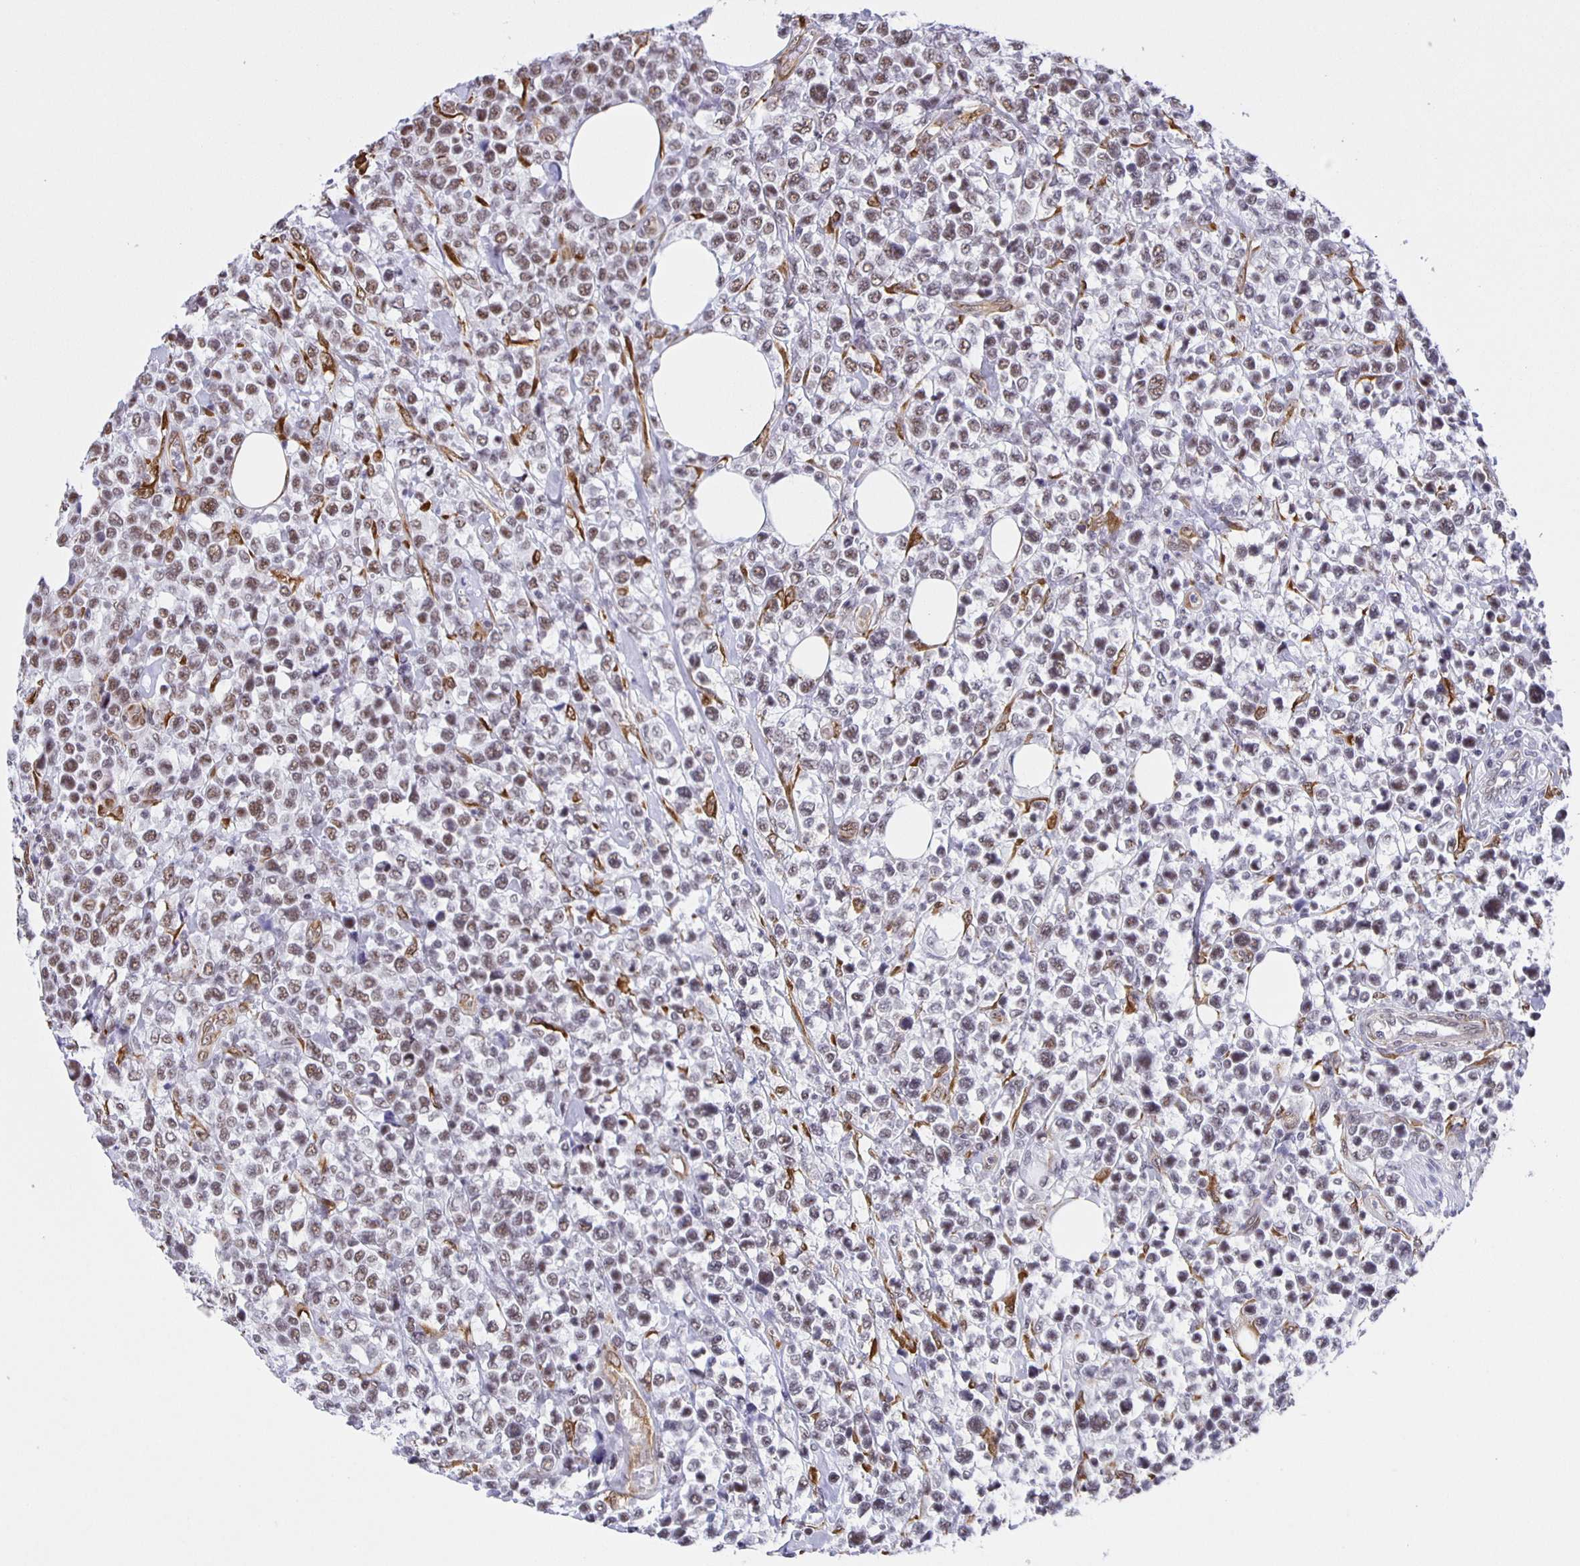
{"staining": {"intensity": "weak", "quantity": "25%-75%", "location": "nuclear"}, "tissue": "lymphoma", "cell_type": "Tumor cells", "image_type": "cancer", "snomed": [{"axis": "morphology", "description": "Malignant lymphoma, non-Hodgkin's type, High grade"}, {"axis": "topography", "description": "Soft tissue"}], "caption": "About 25%-75% of tumor cells in lymphoma demonstrate weak nuclear protein positivity as visualized by brown immunohistochemical staining.", "gene": "ZRANB2", "patient": {"sex": "female", "age": 56}}